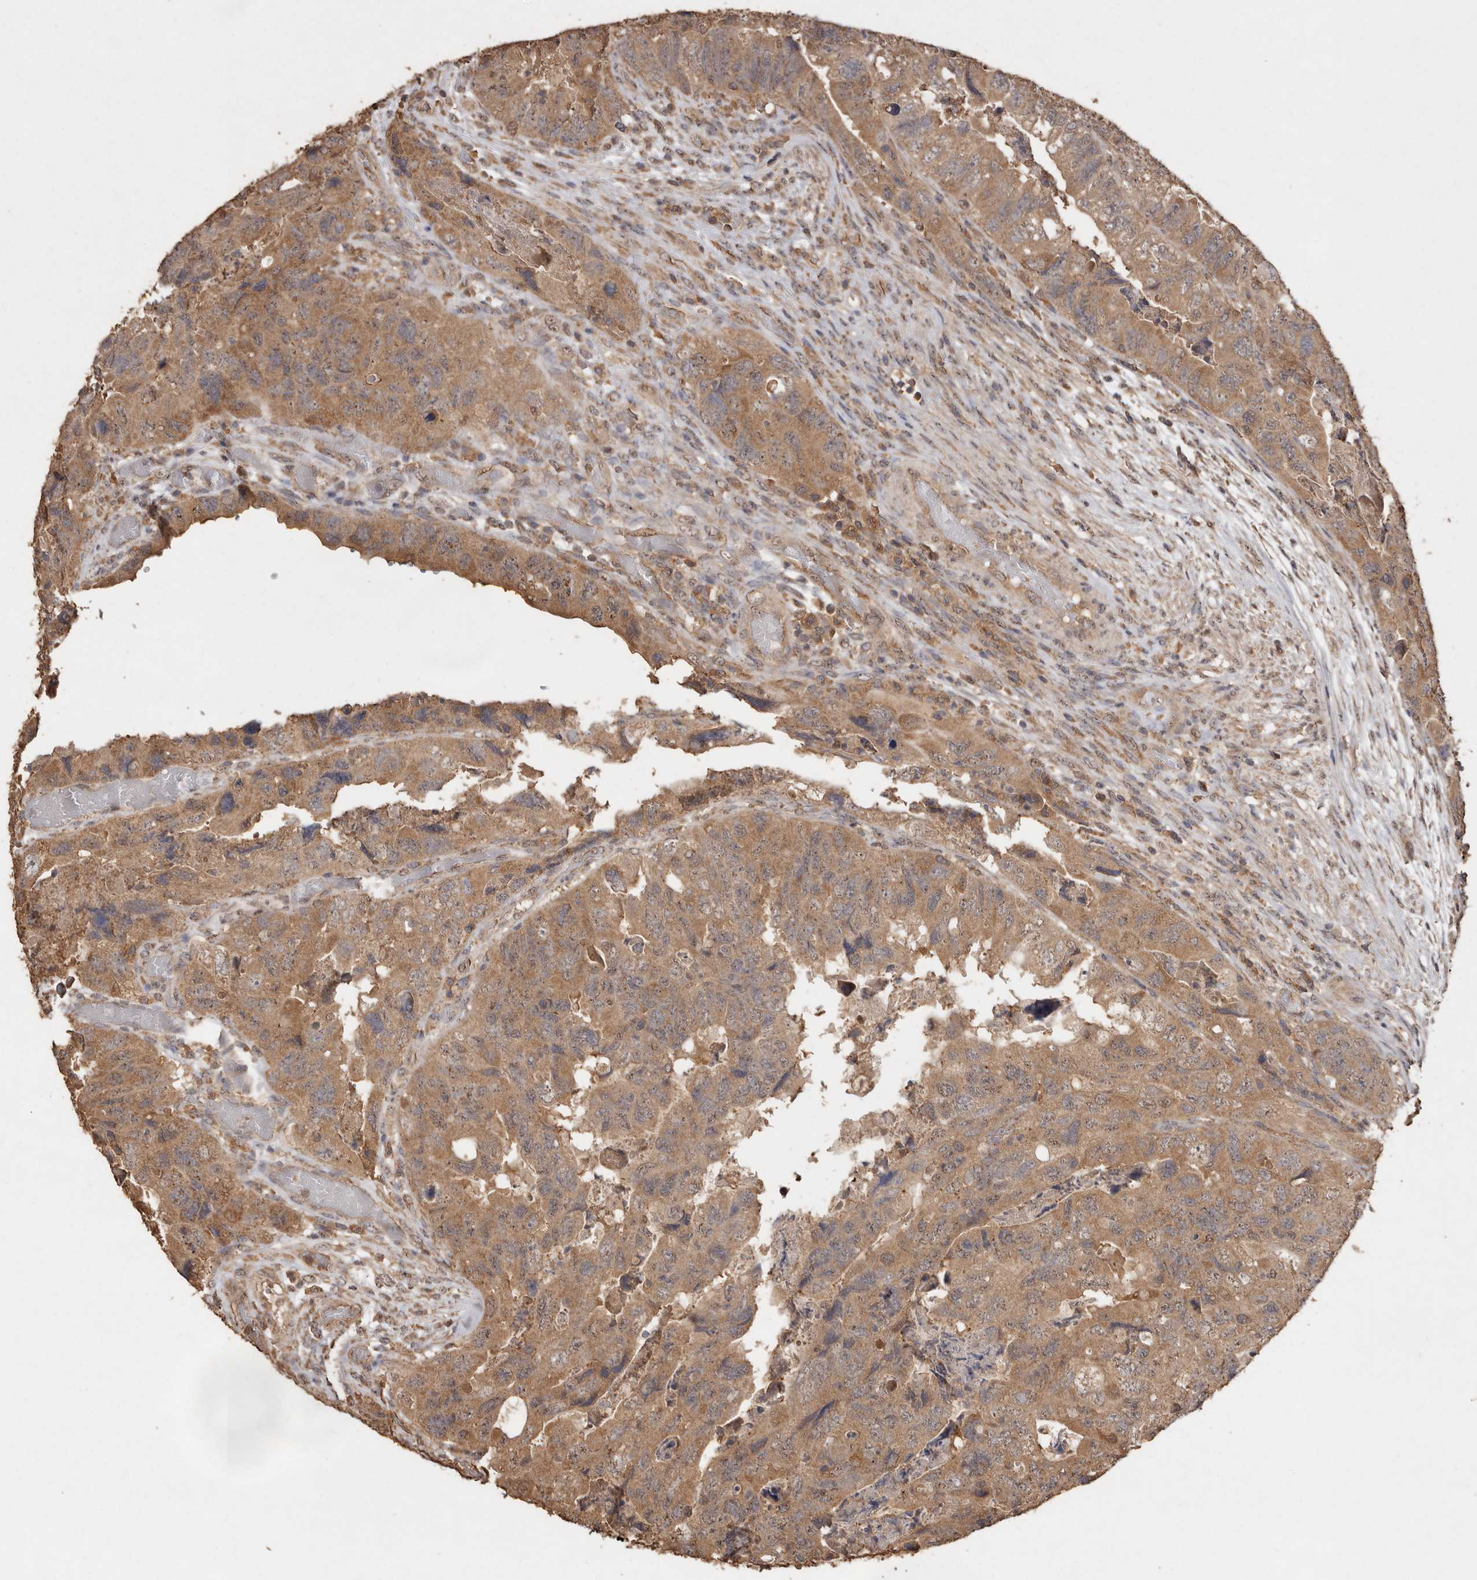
{"staining": {"intensity": "moderate", "quantity": ">75%", "location": "cytoplasmic/membranous"}, "tissue": "colorectal cancer", "cell_type": "Tumor cells", "image_type": "cancer", "snomed": [{"axis": "morphology", "description": "Adenocarcinoma, NOS"}, {"axis": "topography", "description": "Rectum"}], "caption": "DAB (3,3'-diaminobenzidine) immunohistochemical staining of colorectal cancer (adenocarcinoma) displays moderate cytoplasmic/membranous protein staining in approximately >75% of tumor cells. (DAB IHC, brown staining for protein, blue staining for nuclei).", "gene": "RWDD1", "patient": {"sex": "male", "age": 63}}